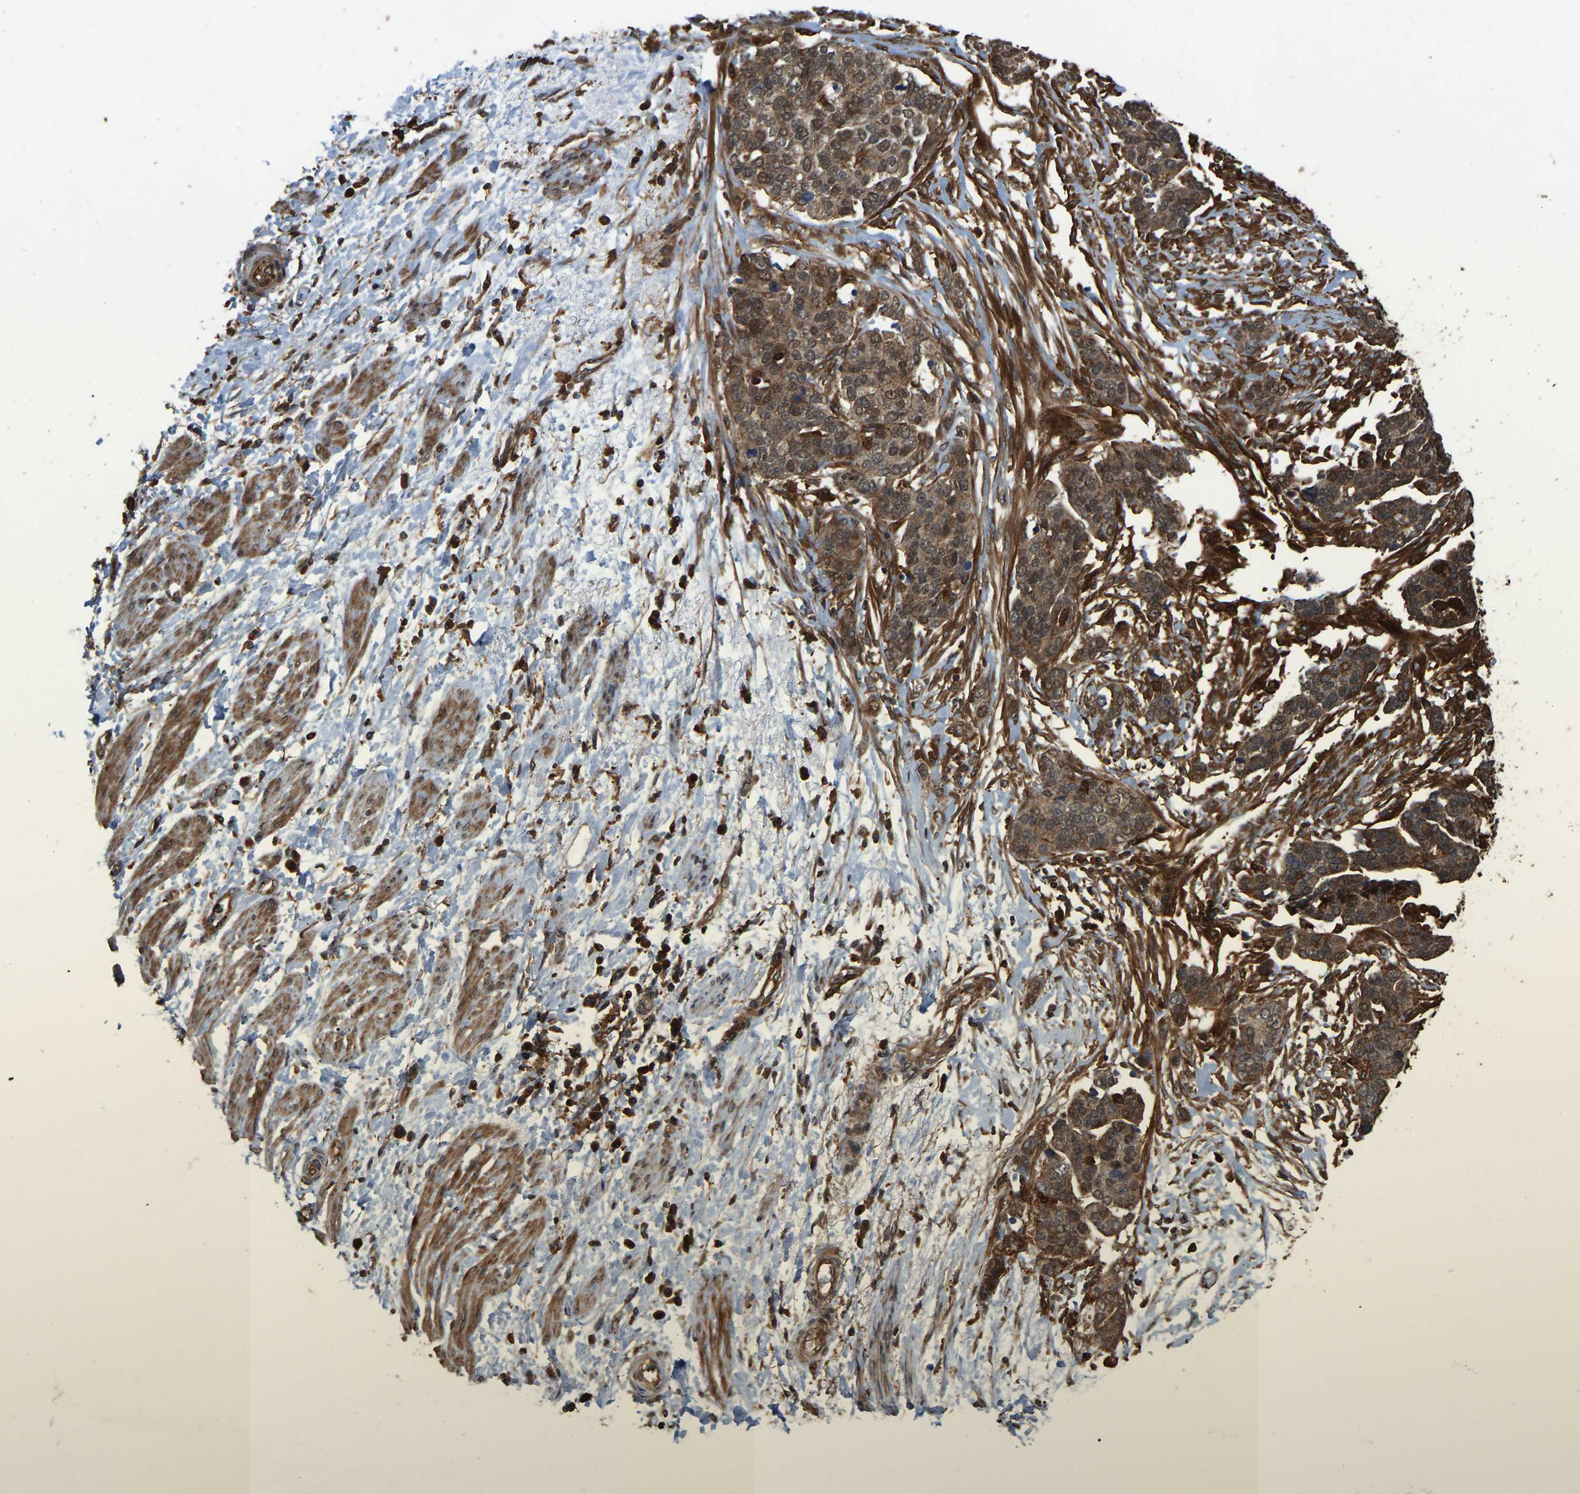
{"staining": {"intensity": "moderate", "quantity": ">75%", "location": "cytoplasmic/membranous,nuclear"}, "tissue": "ovarian cancer", "cell_type": "Tumor cells", "image_type": "cancer", "snomed": [{"axis": "morphology", "description": "Cystadenocarcinoma, serous, NOS"}, {"axis": "topography", "description": "Ovary"}], "caption": "High-power microscopy captured an immunohistochemistry photomicrograph of ovarian cancer (serous cystadenocarcinoma), revealing moderate cytoplasmic/membranous and nuclear staining in about >75% of tumor cells.", "gene": "SAMD9L", "patient": {"sex": "female", "age": 44}}